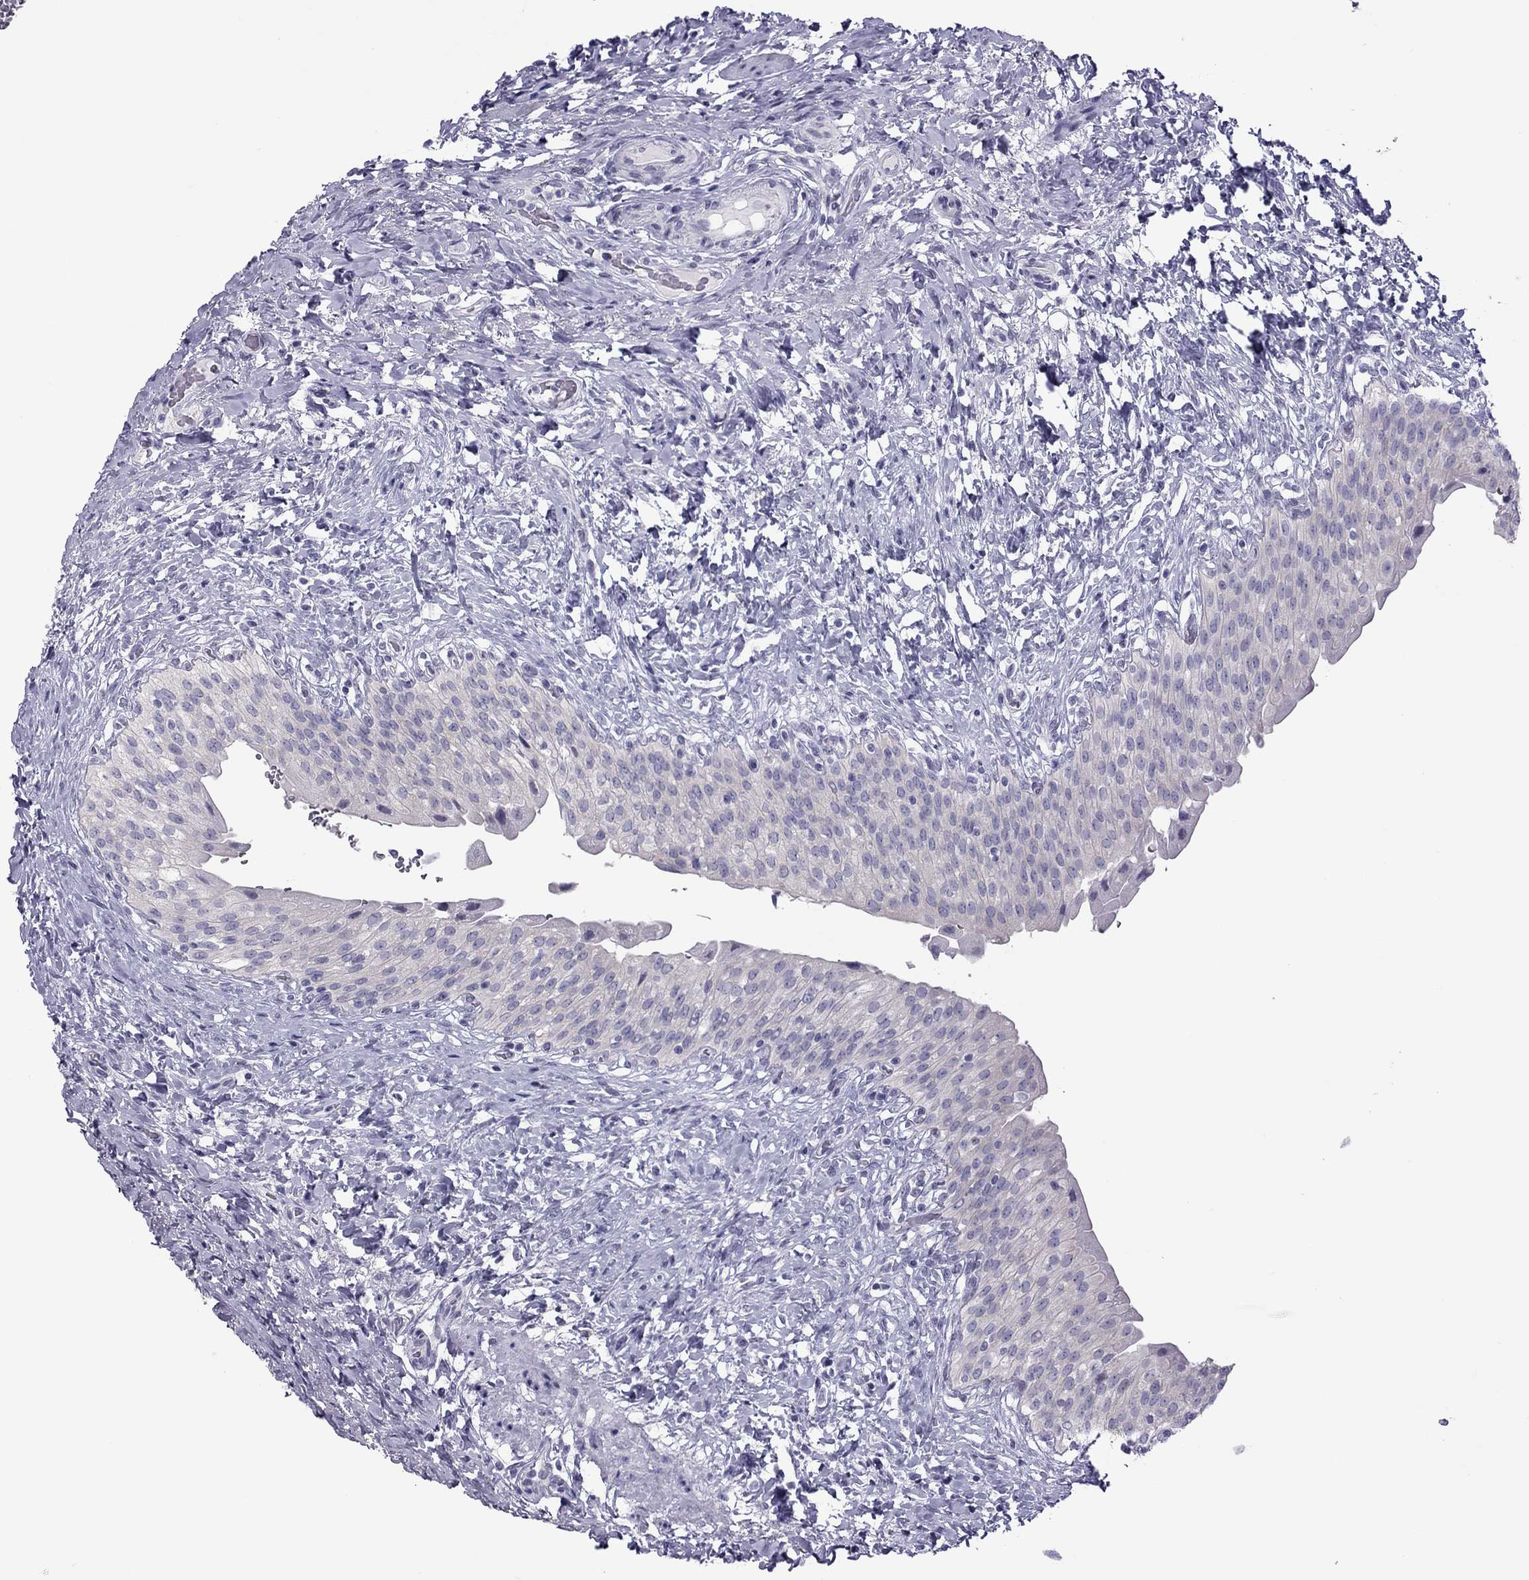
{"staining": {"intensity": "moderate", "quantity": "<25%", "location": "cytoplasmic/membranous"}, "tissue": "urinary bladder", "cell_type": "Urothelial cells", "image_type": "normal", "snomed": [{"axis": "morphology", "description": "Normal tissue, NOS"}, {"axis": "morphology", "description": "Inflammation, NOS"}, {"axis": "topography", "description": "Urinary bladder"}], "caption": "Moderate cytoplasmic/membranous protein staining is identified in approximately <25% of urothelial cells in urinary bladder.", "gene": "TEX14", "patient": {"sex": "male", "age": 64}}